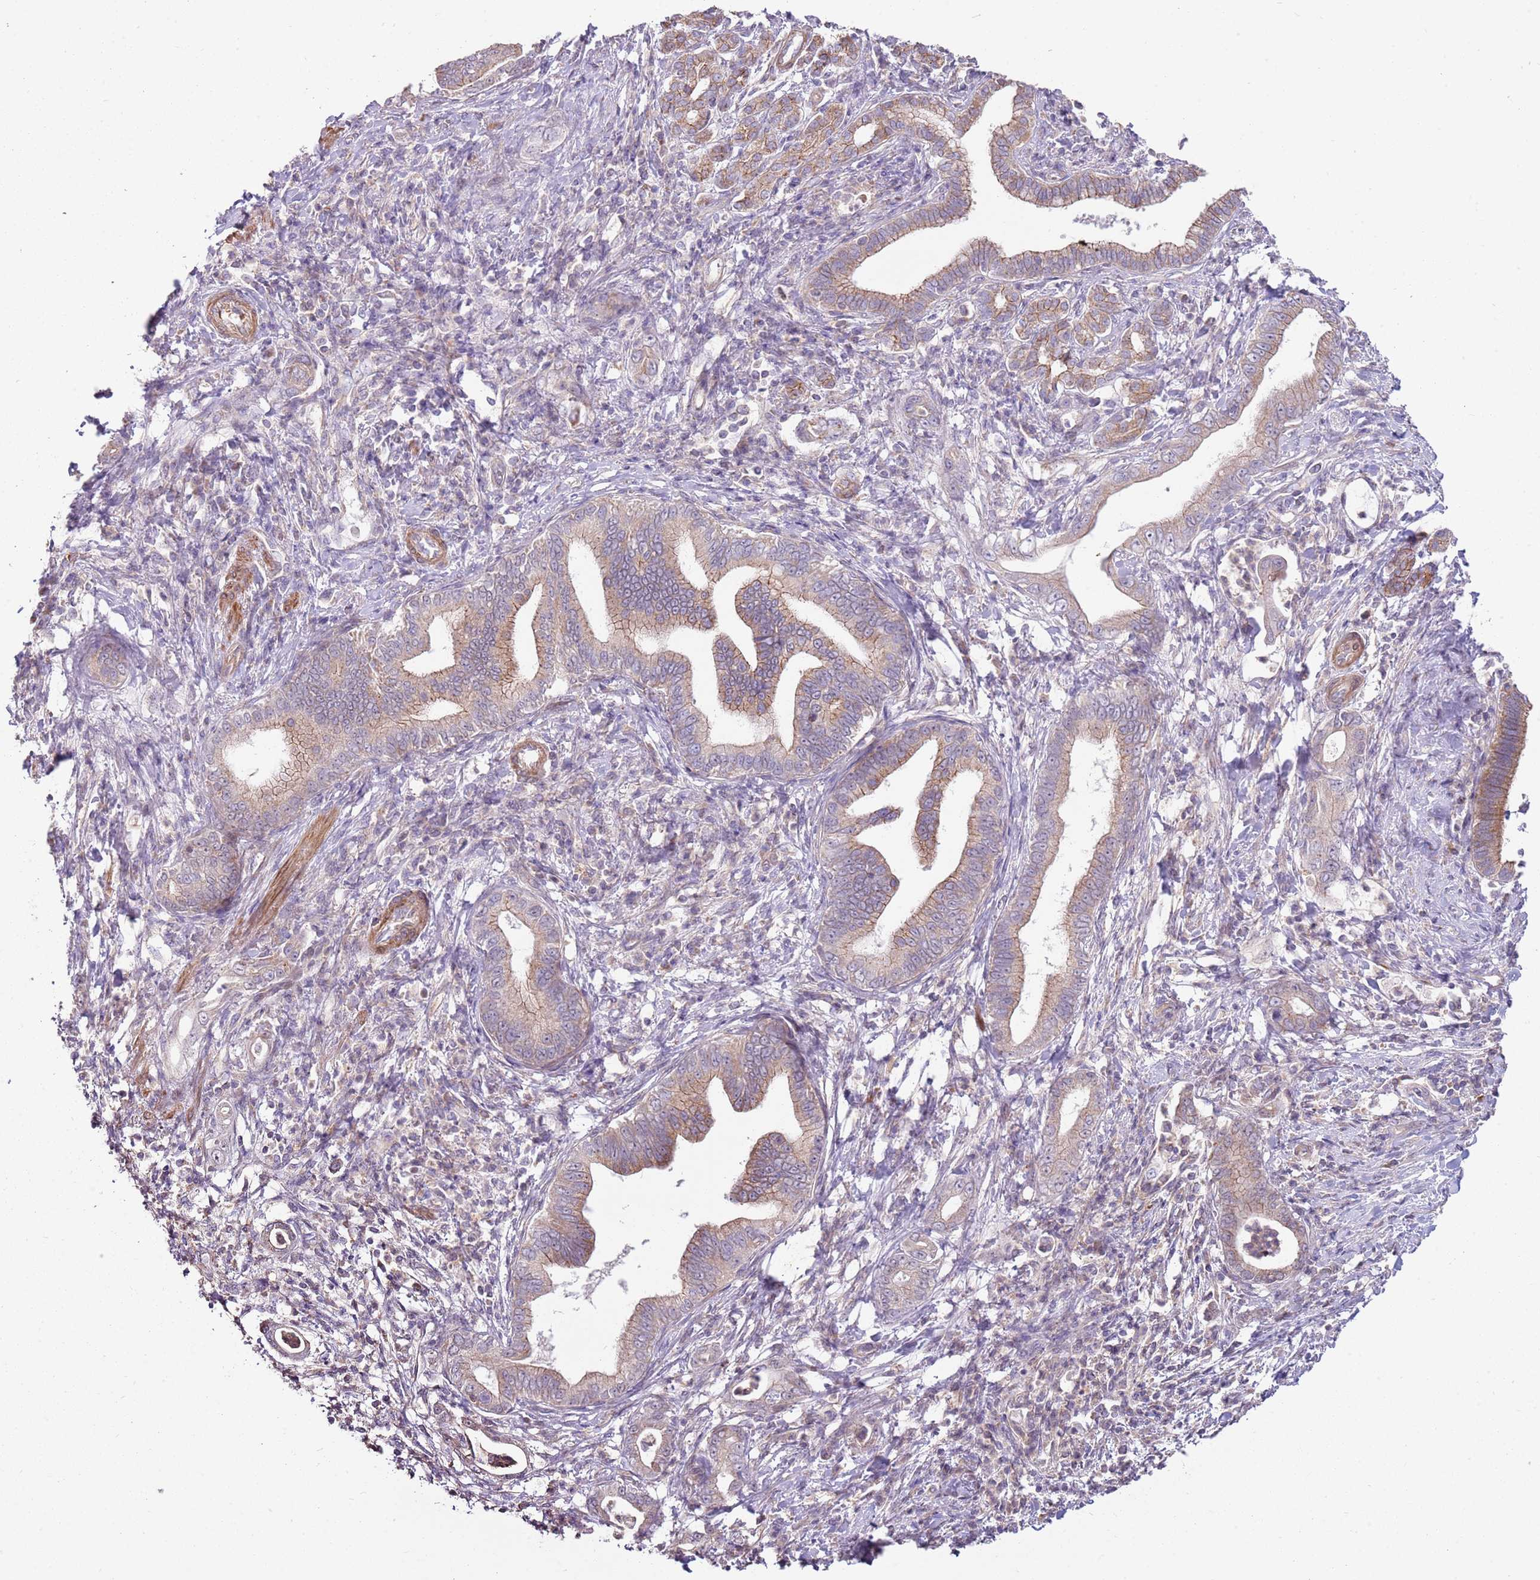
{"staining": {"intensity": "weak", "quantity": "25%-75%", "location": "cytoplasmic/membranous"}, "tissue": "pancreatic cancer", "cell_type": "Tumor cells", "image_type": "cancer", "snomed": [{"axis": "morphology", "description": "Normal tissue, NOS"}, {"axis": "morphology", "description": "Adenocarcinoma, NOS"}, {"axis": "topography", "description": "Pancreas"}], "caption": "Immunohistochemistry (DAB) staining of pancreatic cancer (adenocarcinoma) exhibits weak cytoplasmic/membranous protein staining in about 25%-75% of tumor cells.", "gene": "SPATA31D1", "patient": {"sex": "female", "age": 55}}